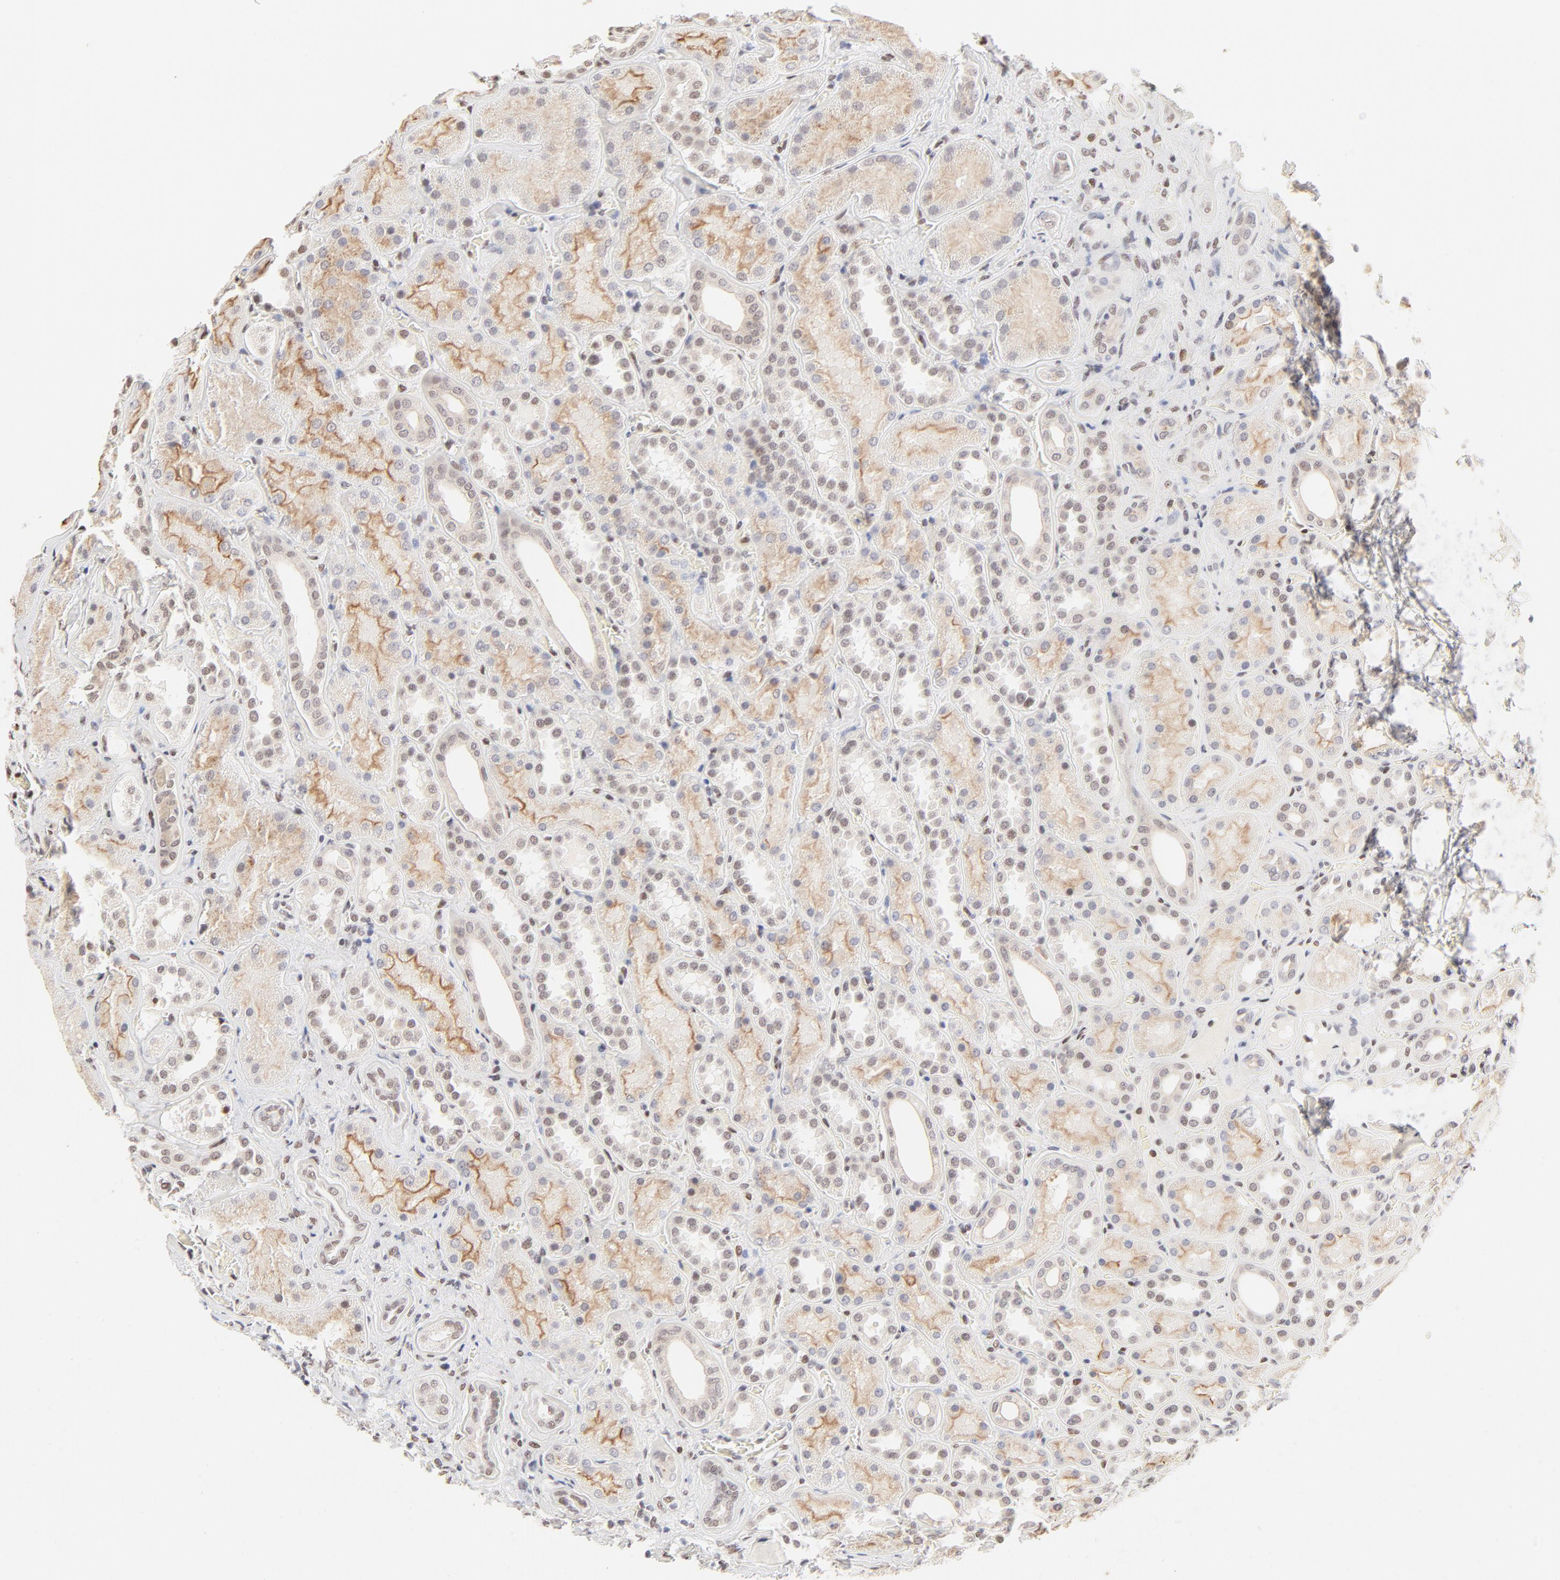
{"staining": {"intensity": "strong", "quantity": "<25%", "location": "nuclear"}, "tissue": "kidney", "cell_type": "Cells in glomeruli", "image_type": "normal", "snomed": [{"axis": "morphology", "description": "Normal tissue, NOS"}, {"axis": "topography", "description": "Kidney"}], "caption": "The histopathology image shows staining of normal kidney, revealing strong nuclear protein positivity (brown color) within cells in glomeruli. (DAB IHC with brightfield microscopy, high magnification).", "gene": "PBX1", "patient": {"sex": "male", "age": 28}}